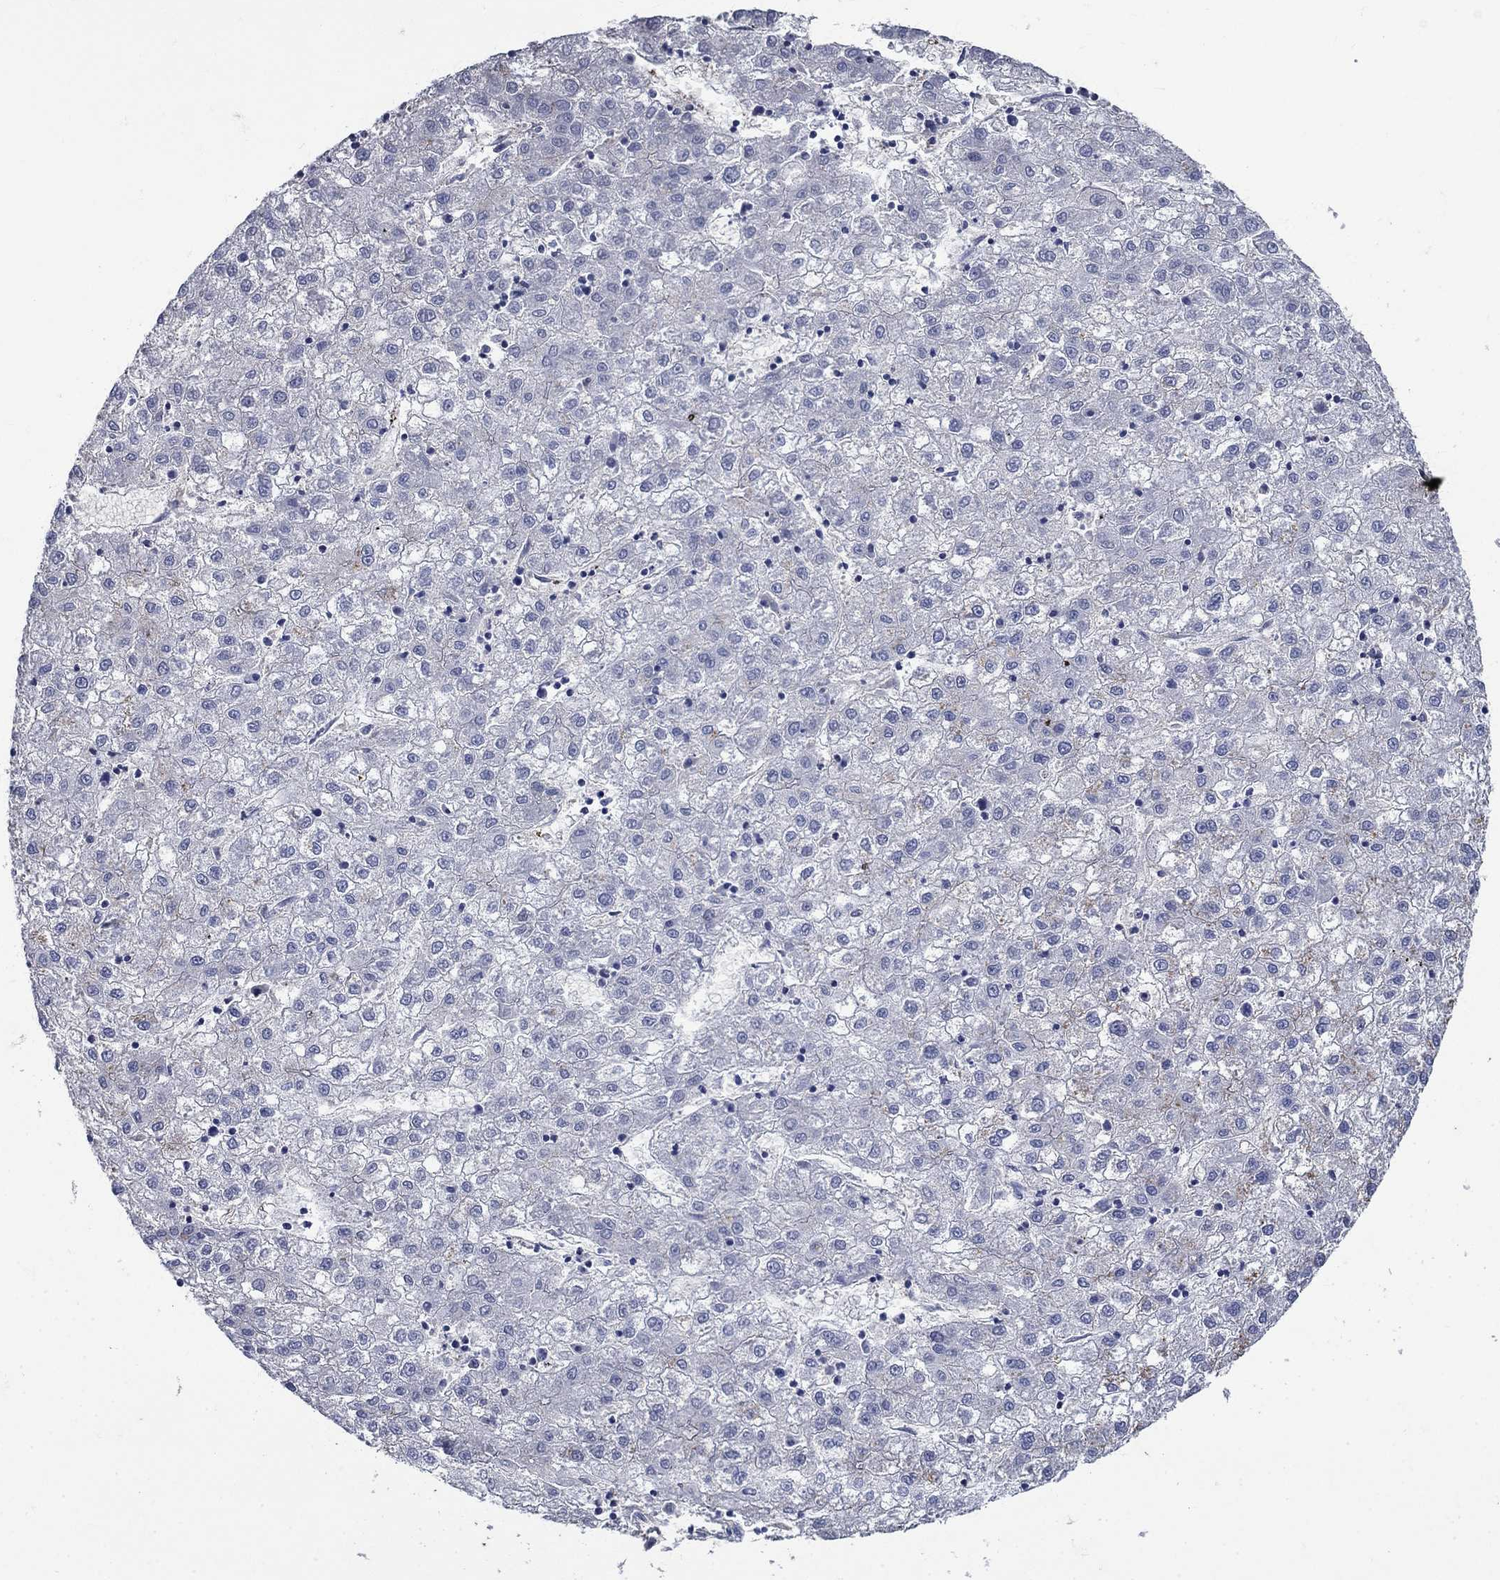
{"staining": {"intensity": "negative", "quantity": "none", "location": "none"}, "tissue": "liver cancer", "cell_type": "Tumor cells", "image_type": "cancer", "snomed": [{"axis": "morphology", "description": "Carcinoma, Hepatocellular, NOS"}, {"axis": "topography", "description": "Liver"}], "caption": "Immunohistochemical staining of human liver cancer (hepatocellular carcinoma) shows no significant staining in tumor cells.", "gene": "FLNC", "patient": {"sex": "male", "age": 72}}